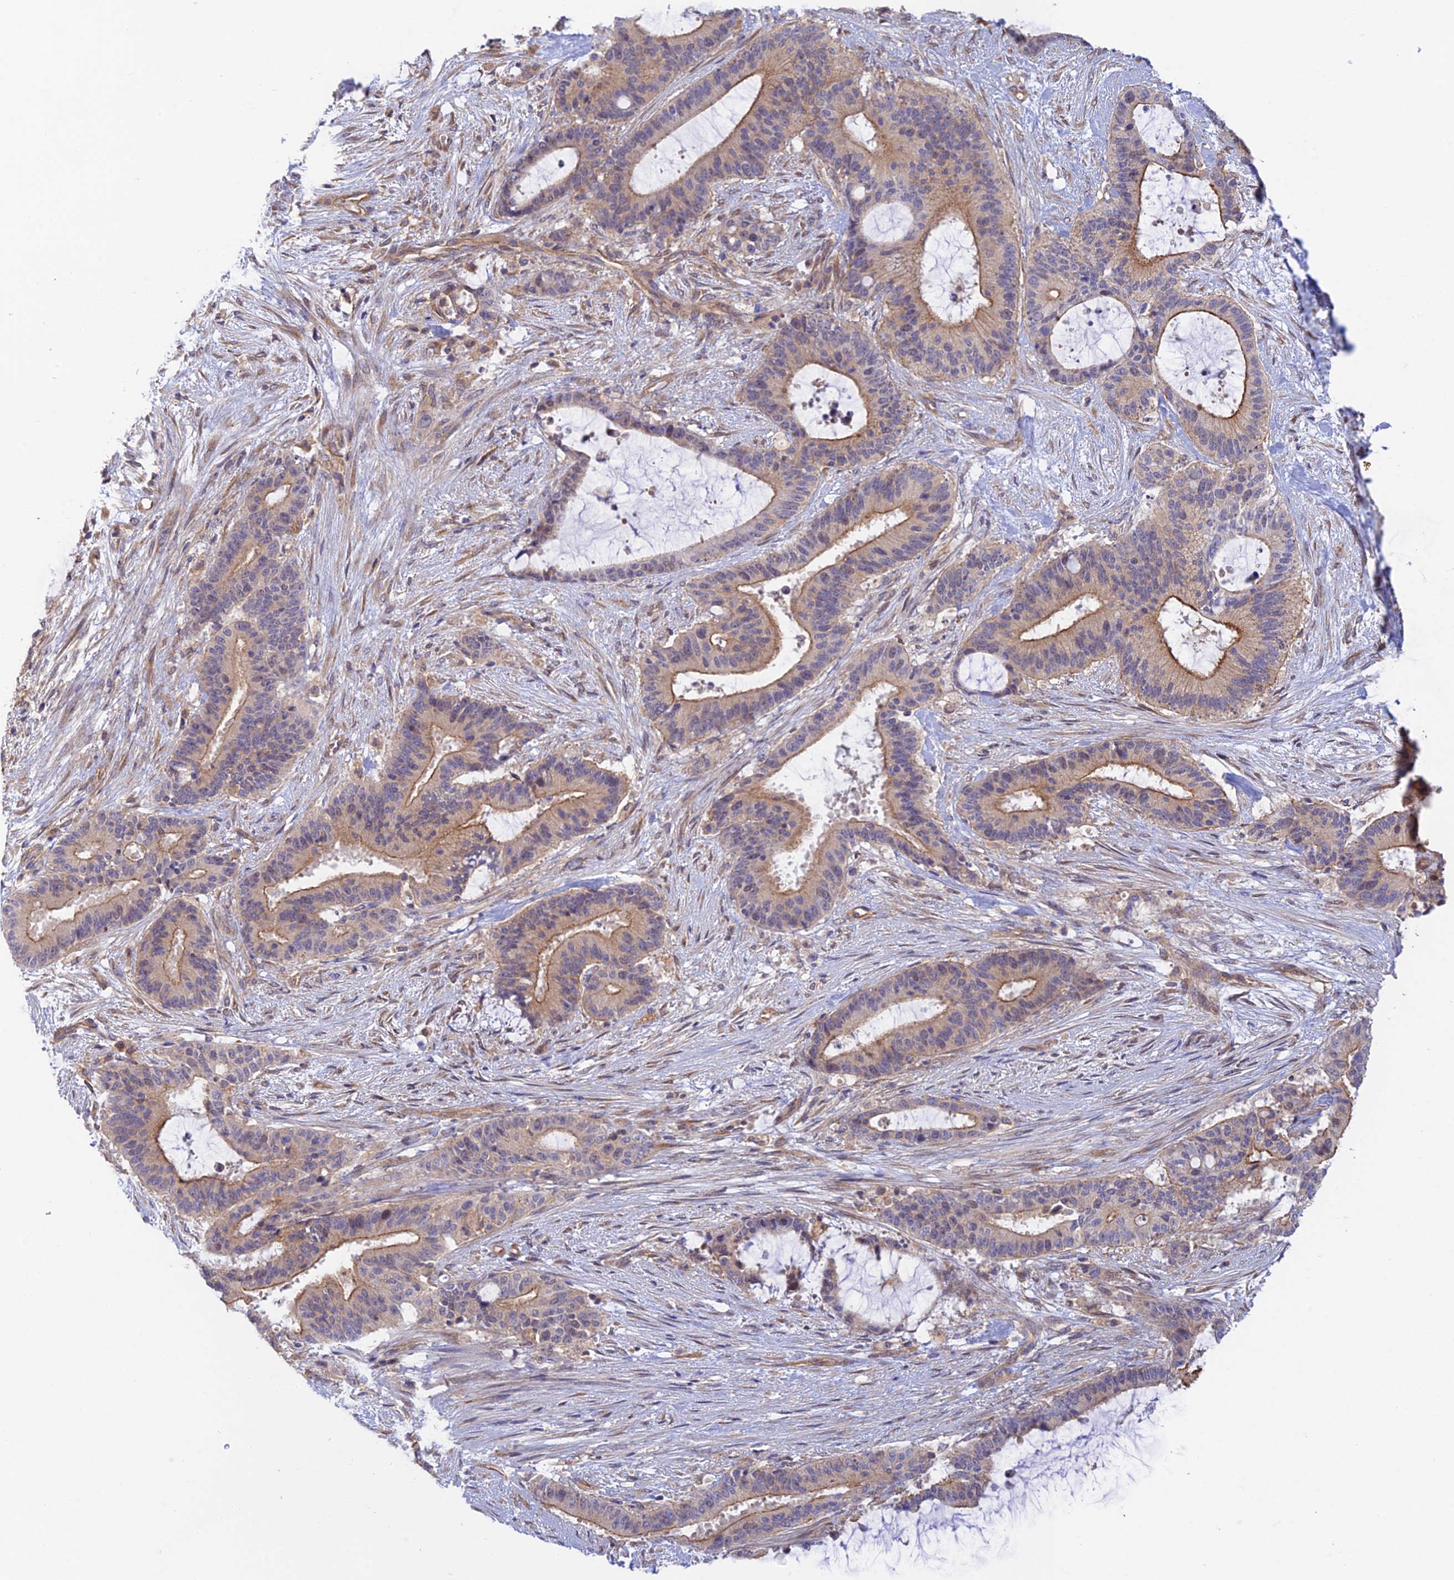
{"staining": {"intensity": "moderate", "quantity": "25%-75%", "location": "cytoplasmic/membranous"}, "tissue": "liver cancer", "cell_type": "Tumor cells", "image_type": "cancer", "snomed": [{"axis": "morphology", "description": "Normal tissue, NOS"}, {"axis": "morphology", "description": "Cholangiocarcinoma"}, {"axis": "topography", "description": "Liver"}, {"axis": "topography", "description": "Peripheral nerve tissue"}], "caption": "A medium amount of moderate cytoplasmic/membranous expression is identified in approximately 25%-75% of tumor cells in liver cholangiocarcinoma tissue. (Stains: DAB (3,3'-diaminobenzidine) in brown, nuclei in blue, Microscopy: brightfield microscopy at high magnification).", "gene": "MYO9A", "patient": {"sex": "female", "age": 73}}